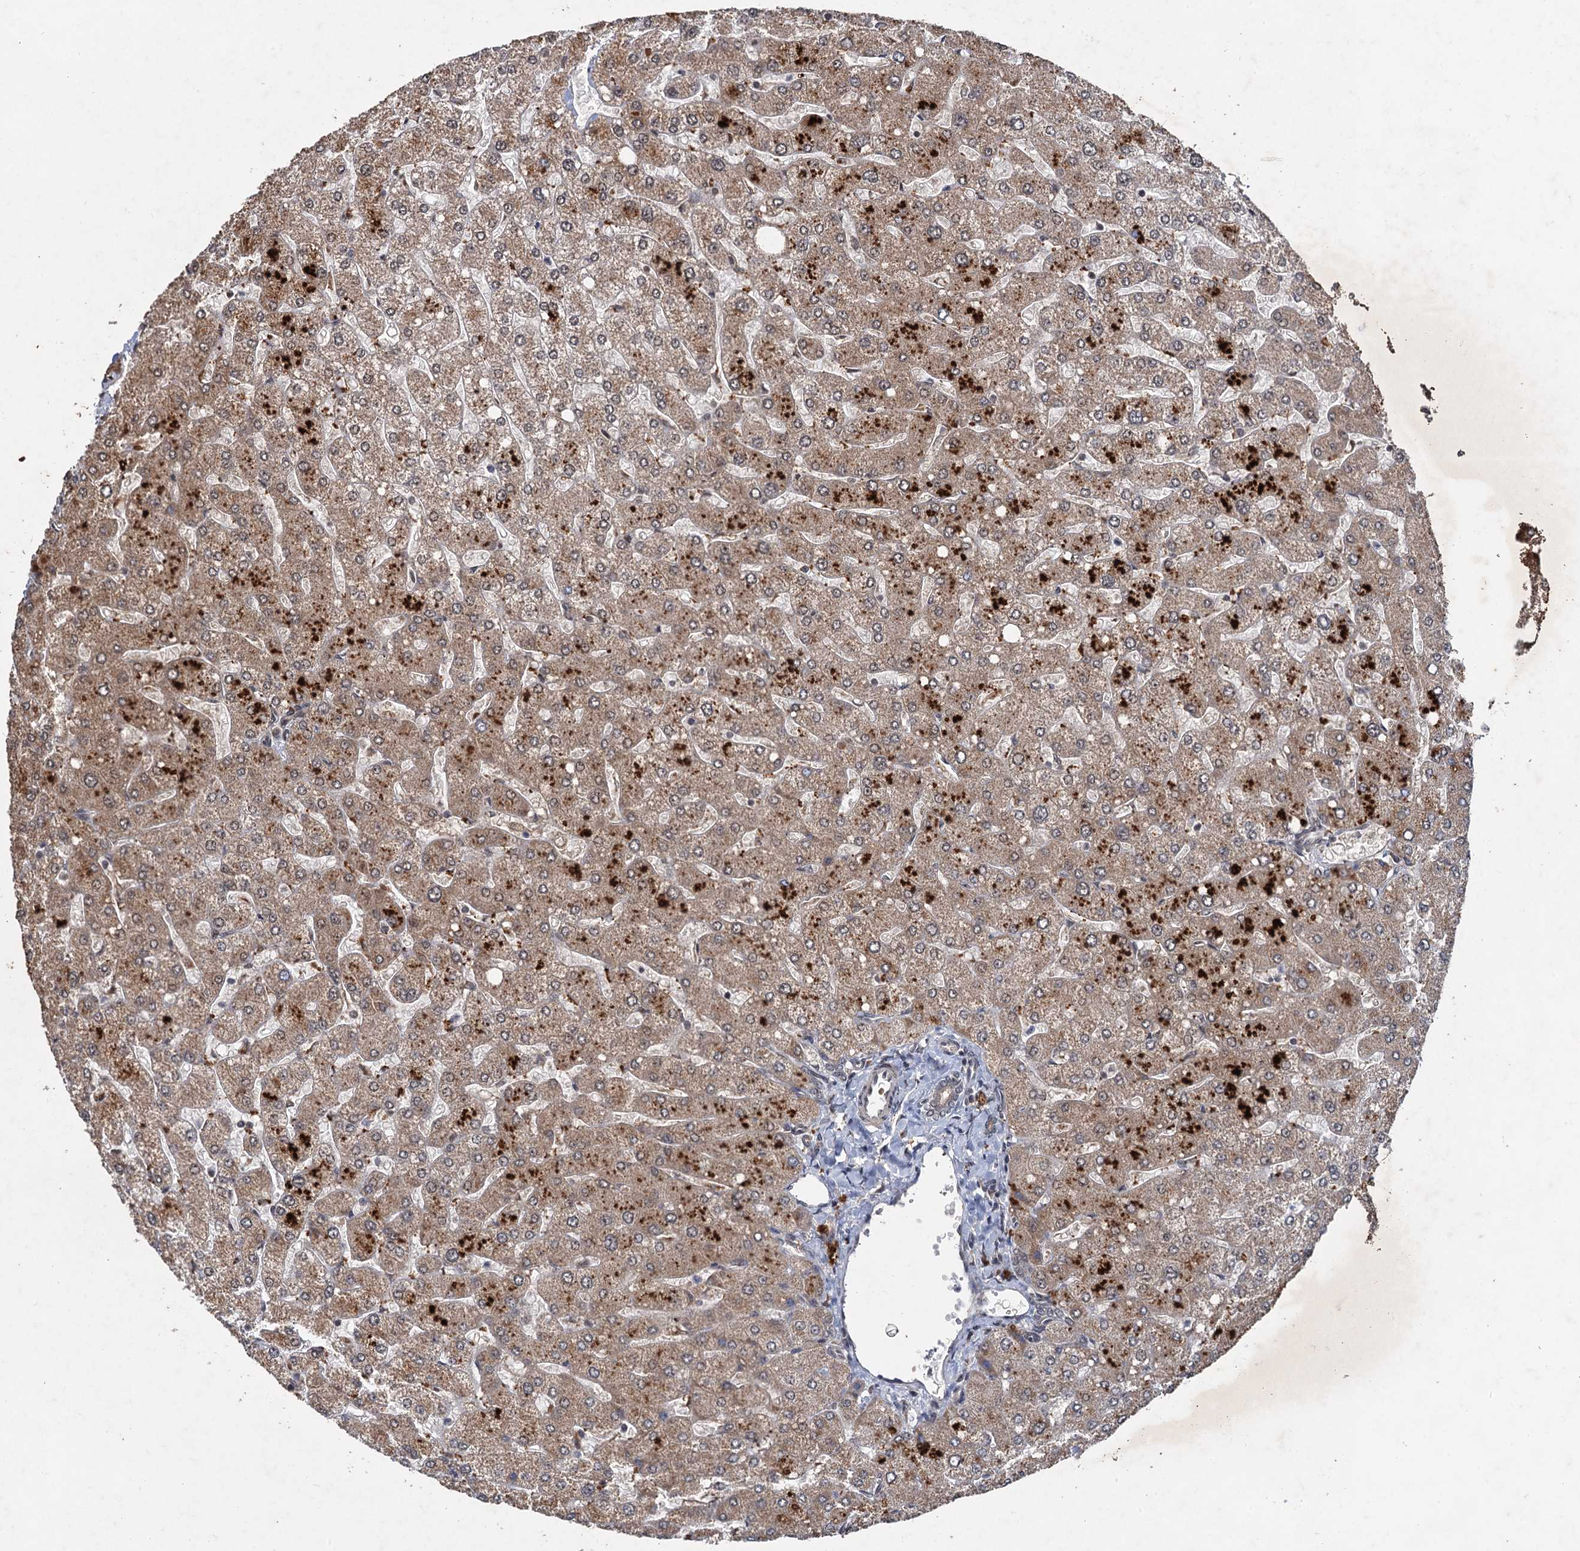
{"staining": {"intensity": "weak", "quantity": "25%-75%", "location": "cytoplasmic/membranous"}, "tissue": "liver", "cell_type": "Cholangiocytes", "image_type": "normal", "snomed": [{"axis": "morphology", "description": "Normal tissue, NOS"}, {"axis": "topography", "description": "Liver"}], "caption": "DAB (3,3'-diaminobenzidine) immunohistochemical staining of unremarkable human liver exhibits weak cytoplasmic/membranous protein positivity in about 25%-75% of cholangiocytes. Ihc stains the protein of interest in brown and the nuclei are stained blue.", "gene": "REP15", "patient": {"sex": "male", "age": 55}}